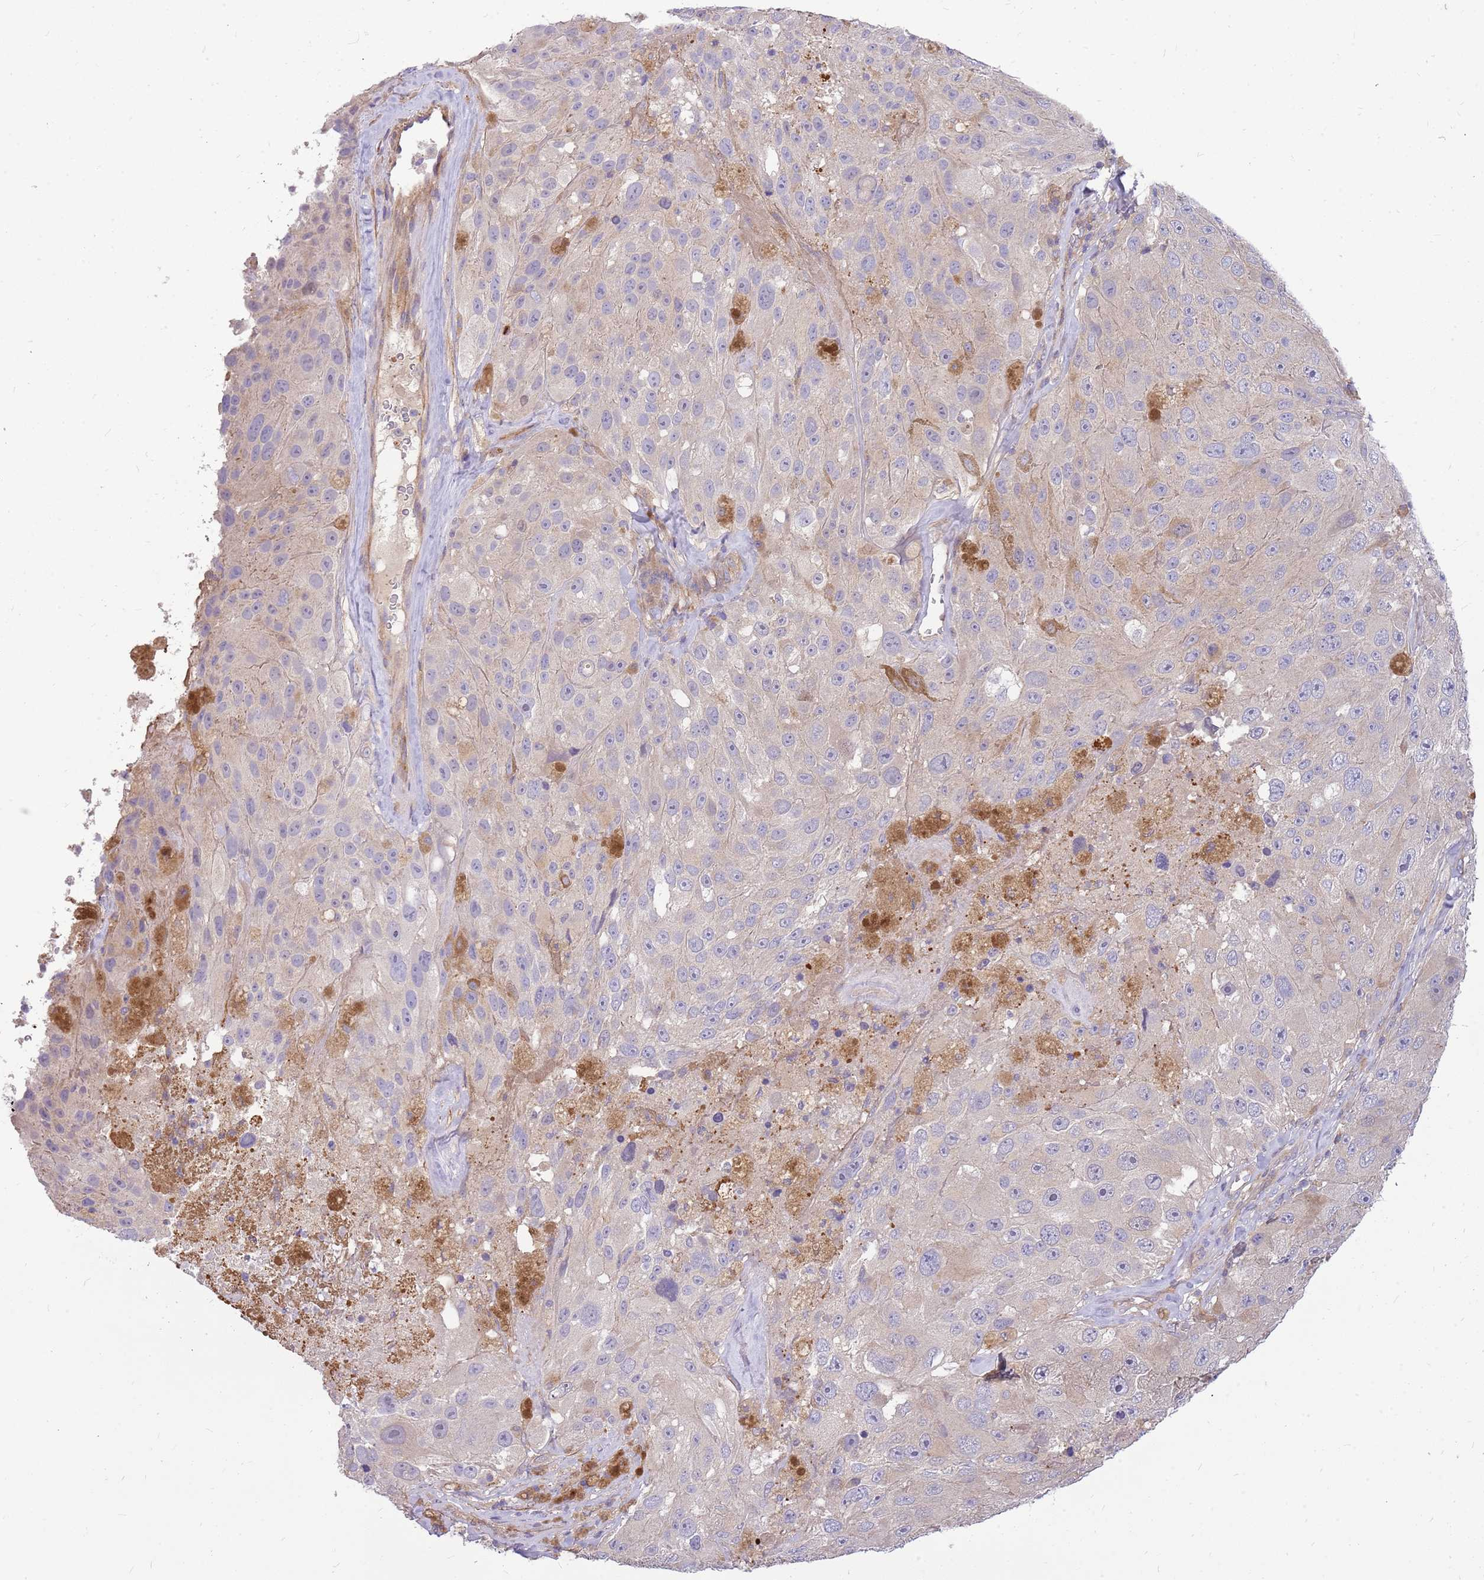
{"staining": {"intensity": "negative", "quantity": "none", "location": "none"}, "tissue": "melanoma", "cell_type": "Tumor cells", "image_type": "cancer", "snomed": [{"axis": "morphology", "description": "Malignant melanoma, Metastatic site"}, {"axis": "topography", "description": "Lymph node"}], "caption": "The immunohistochemistry micrograph has no significant positivity in tumor cells of malignant melanoma (metastatic site) tissue.", "gene": "MVD", "patient": {"sex": "male", "age": 62}}